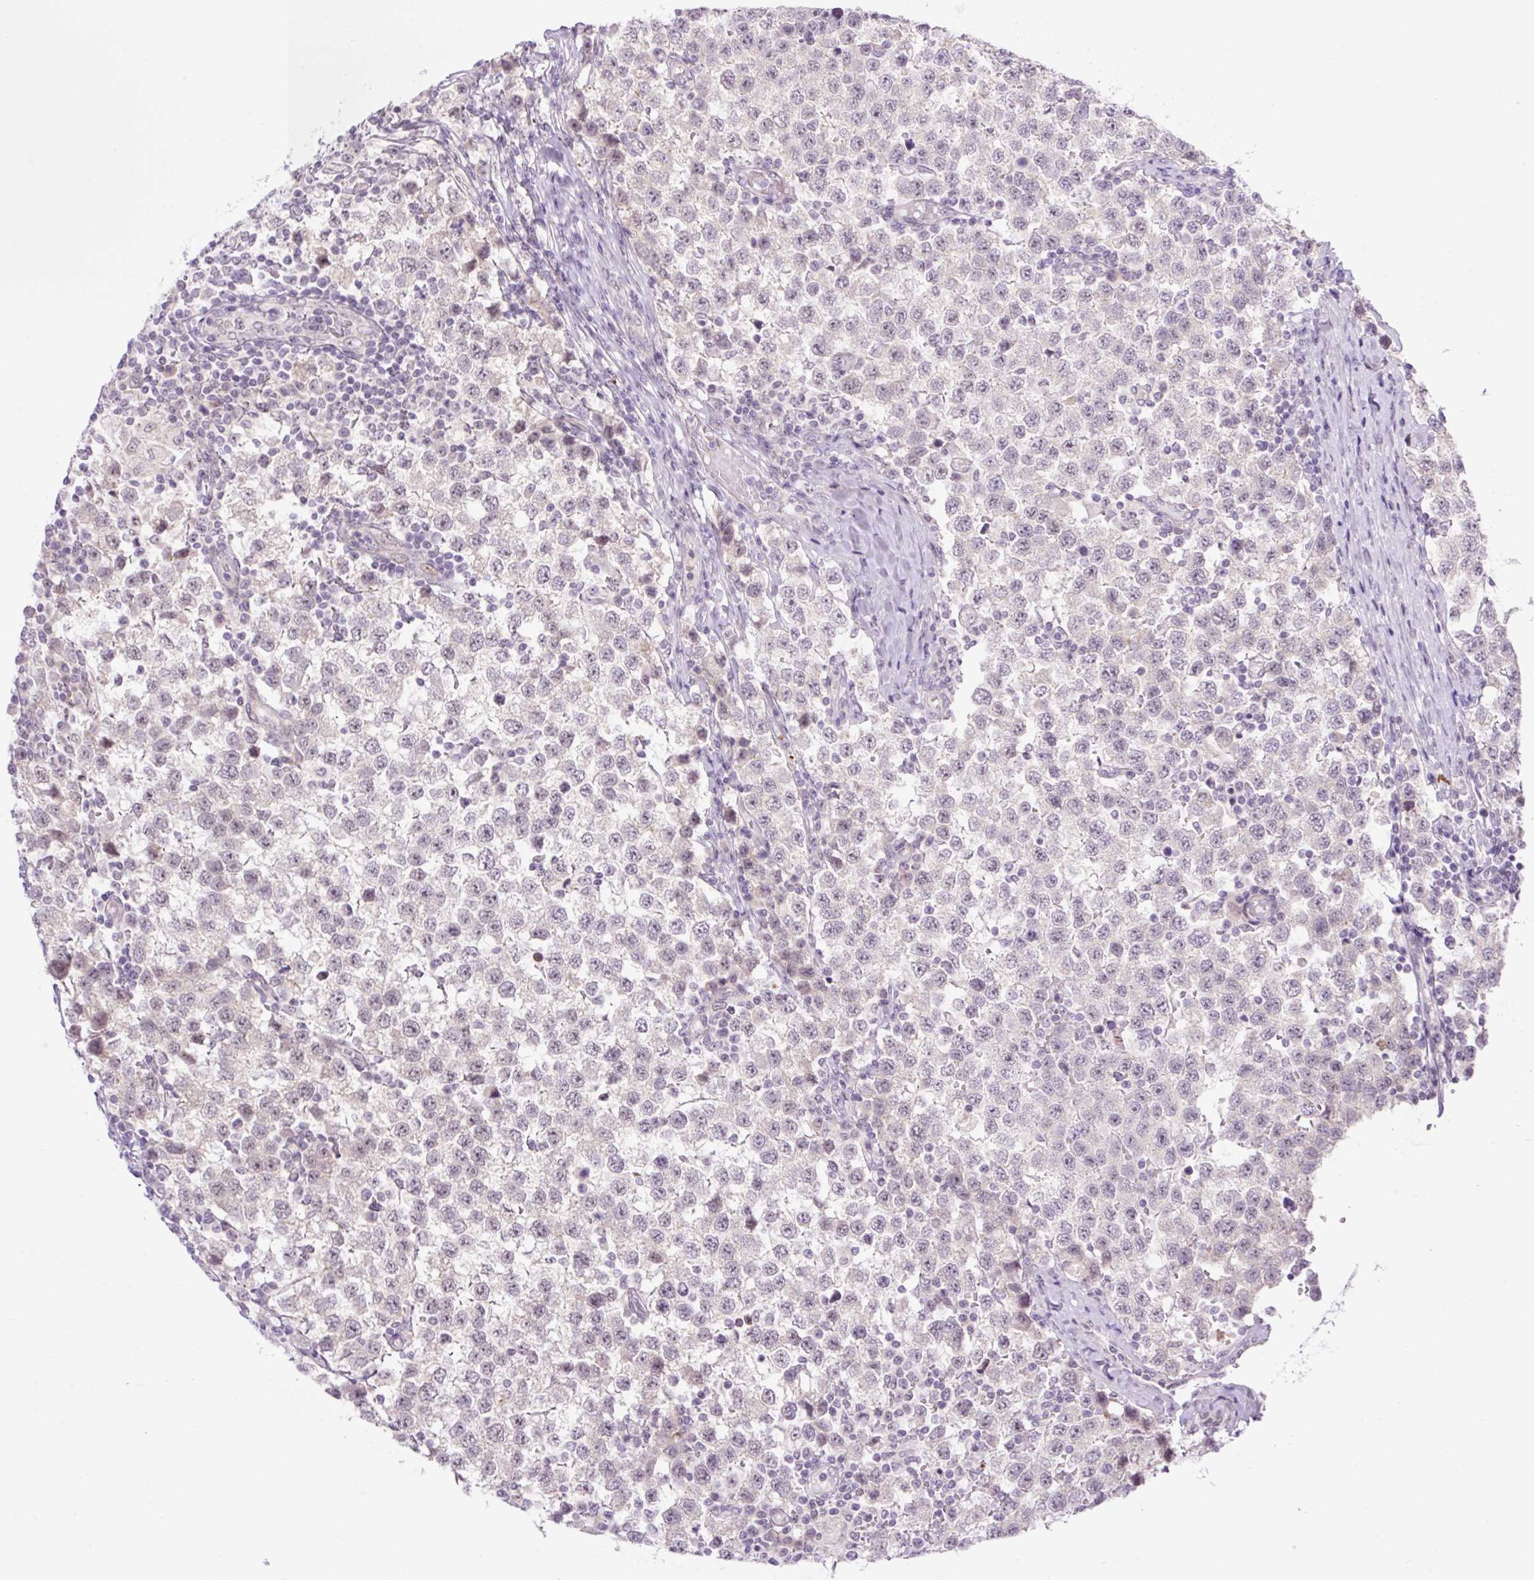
{"staining": {"intensity": "negative", "quantity": "none", "location": "none"}, "tissue": "testis cancer", "cell_type": "Tumor cells", "image_type": "cancer", "snomed": [{"axis": "morphology", "description": "Seminoma, NOS"}, {"axis": "topography", "description": "Testis"}], "caption": "An immunohistochemistry photomicrograph of testis seminoma is shown. There is no staining in tumor cells of testis seminoma.", "gene": "ICE1", "patient": {"sex": "male", "age": 34}}